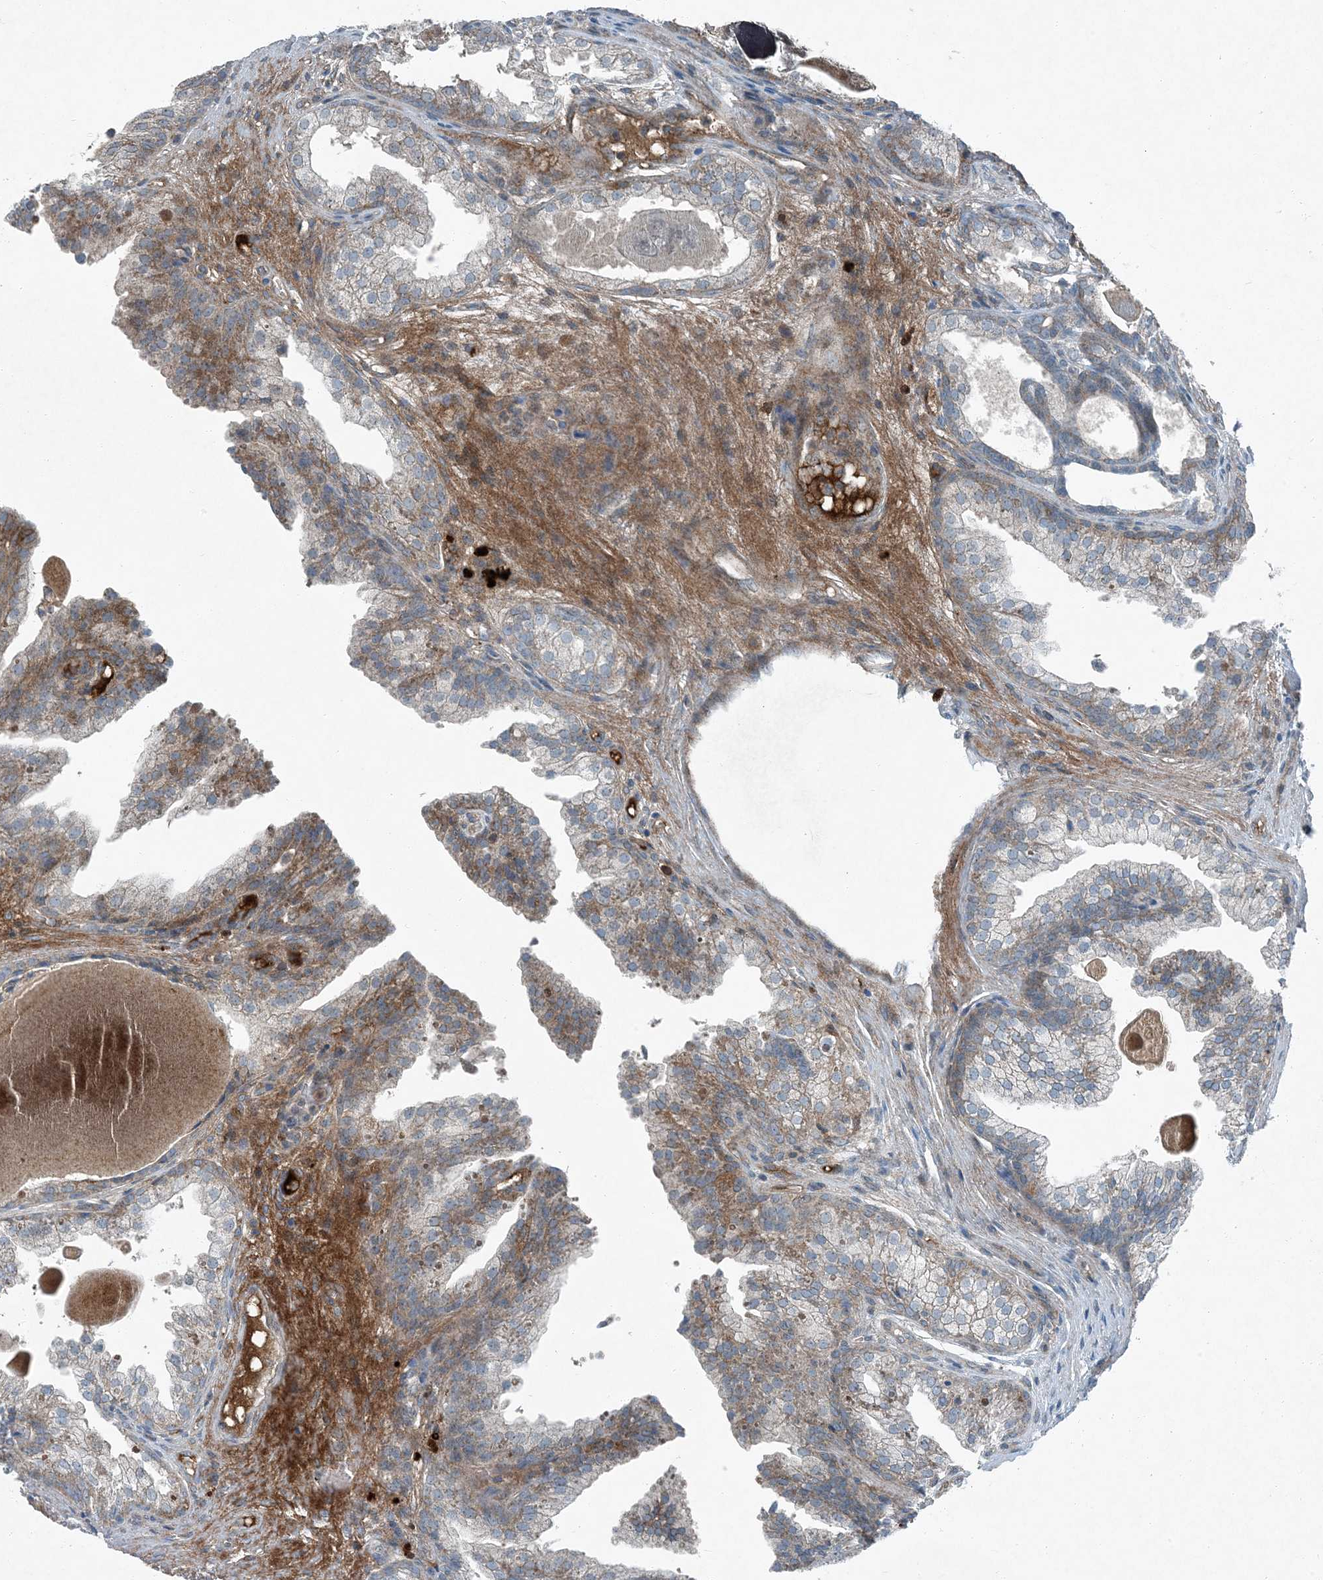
{"staining": {"intensity": "moderate", "quantity": "25%-75%", "location": "cytoplasmic/membranous"}, "tissue": "prostate cancer", "cell_type": "Tumor cells", "image_type": "cancer", "snomed": [{"axis": "morphology", "description": "Adenocarcinoma, High grade"}, {"axis": "topography", "description": "Prostate"}], "caption": "Adenocarcinoma (high-grade) (prostate) was stained to show a protein in brown. There is medium levels of moderate cytoplasmic/membranous positivity in about 25%-75% of tumor cells.", "gene": "APOM", "patient": {"sex": "male", "age": 62}}